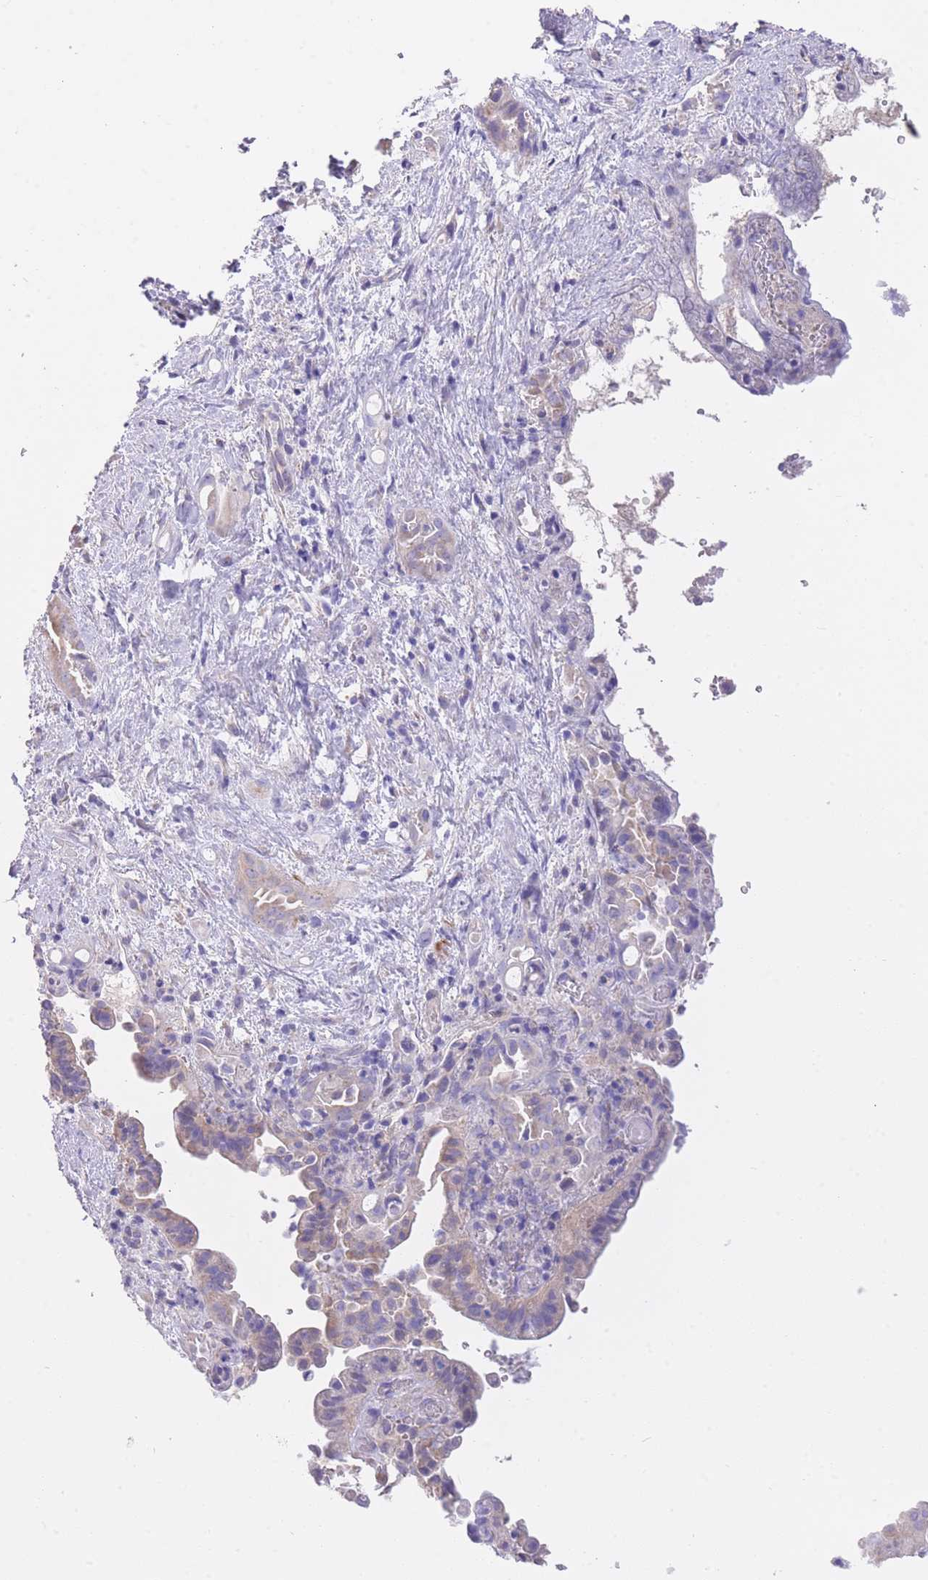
{"staining": {"intensity": "weak", "quantity": "<25%", "location": "cytoplasmic/membranous"}, "tissue": "liver cancer", "cell_type": "Tumor cells", "image_type": "cancer", "snomed": [{"axis": "morphology", "description": "Cholangiocarcinoma"}, {"axis": "topography", "description": "Liver"}], "caption": "Liver cholangiocarcinoma stained for a protein using IHC exhibits no positivity tumor cells.", "gene": "PGM1", "patient": {"sex": "female", "age": 68}}